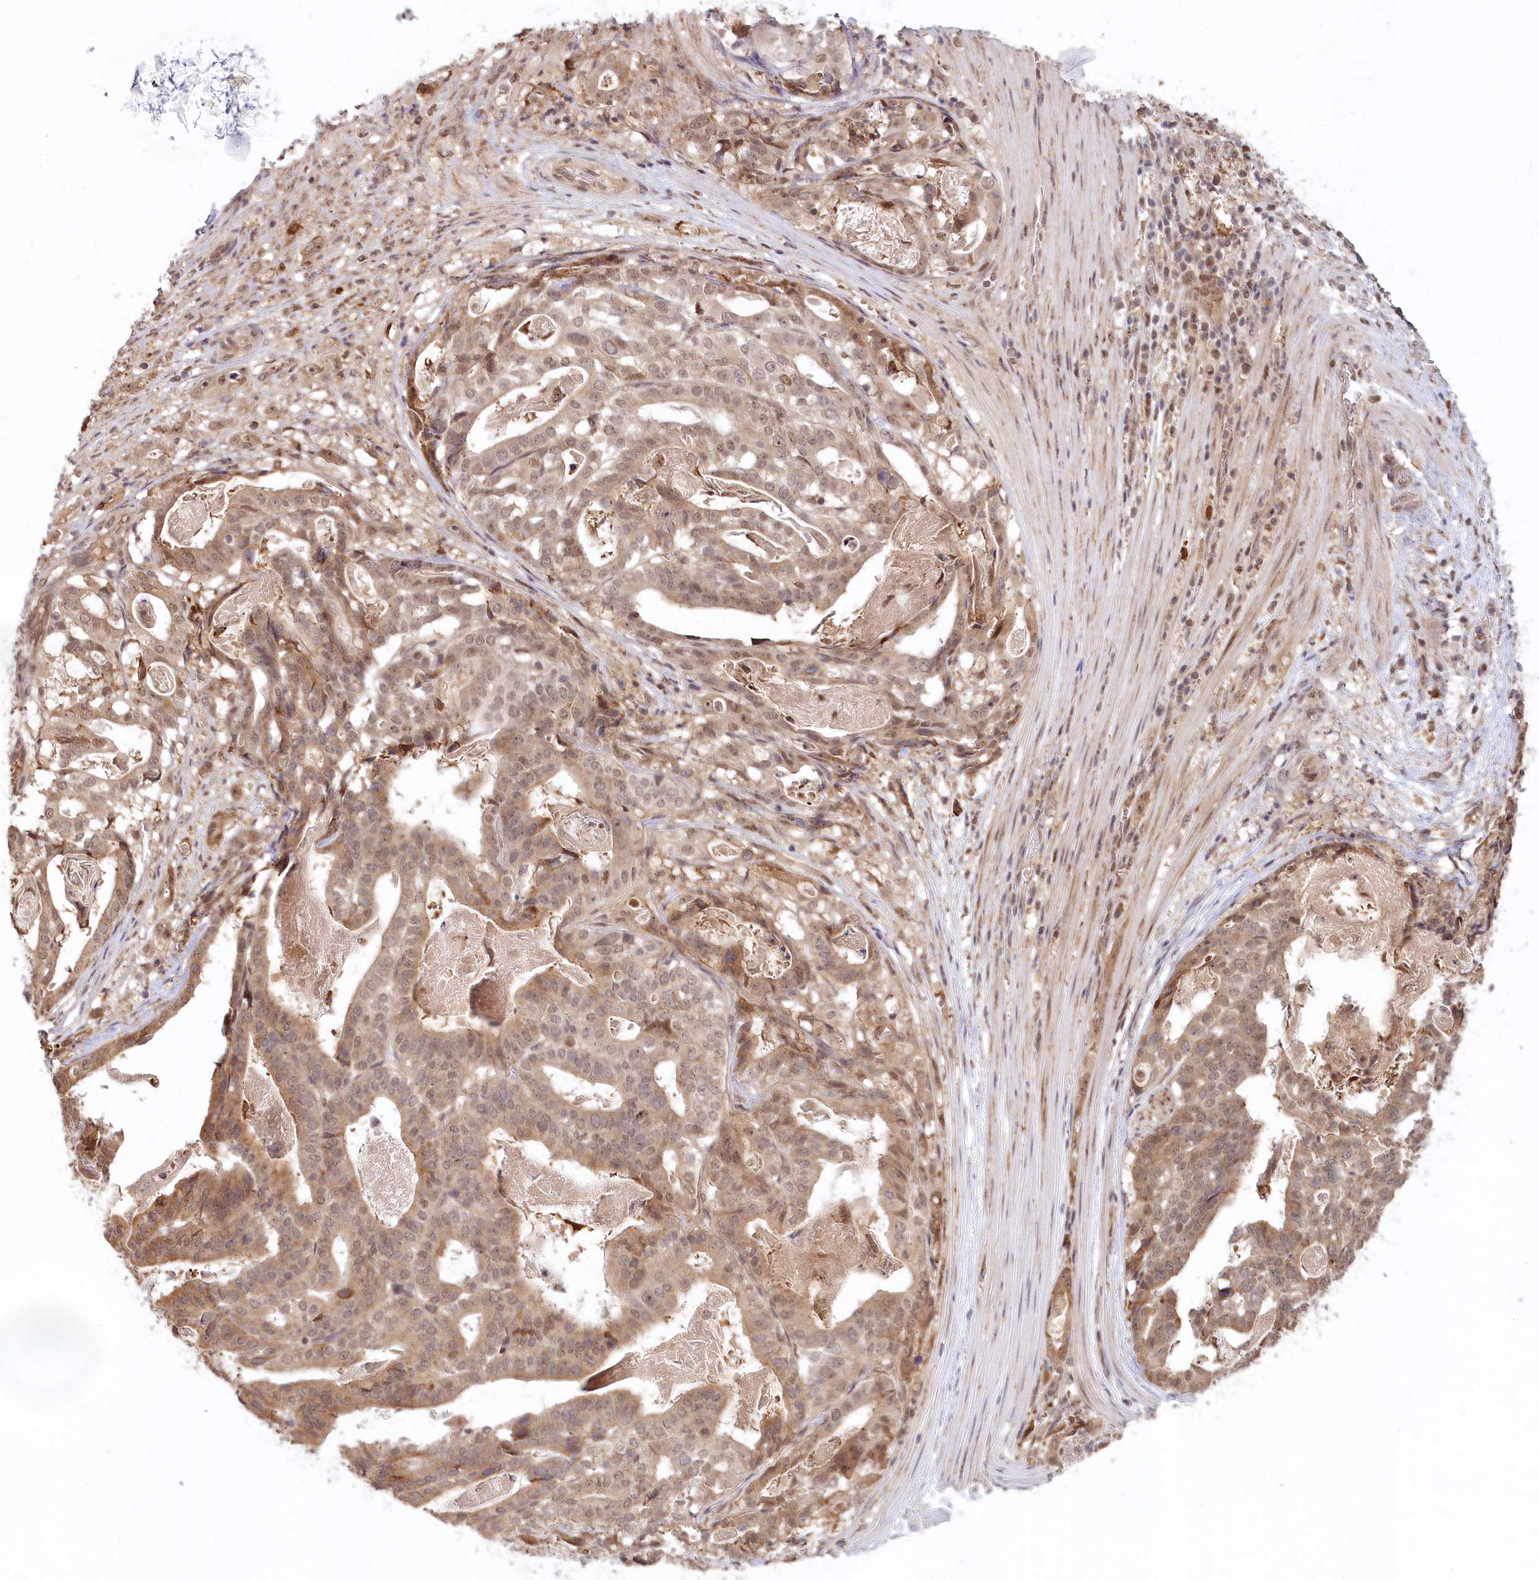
{"staining": {"intensity": "moderate", "quantity": ">75%", "location": "cytoplasmic/membranous,nuclear"}, "tissue": "stomach cancer", "cell_type": "Tumor cells", "image_type": "cancer", "snomed": [{"axis": "morphology", "description": "Adenocarcinoma, NOS"}, {"axis": "topography", "description": "Stomach"}], "caption": "IHC (DAB) staining of adenocarcinoma (stomach) displays moderate cytoplasmic/membranous and nuclear protein staining in about >75% of tumor cells. (Stains: DAB (3,3'-diaminobenzidine) in brown, nuclei in blue, Microscopy: brightfield microscopy at high magnification).", "gene": "WAPL", "patient": {"sex": "male", "age": 48}}